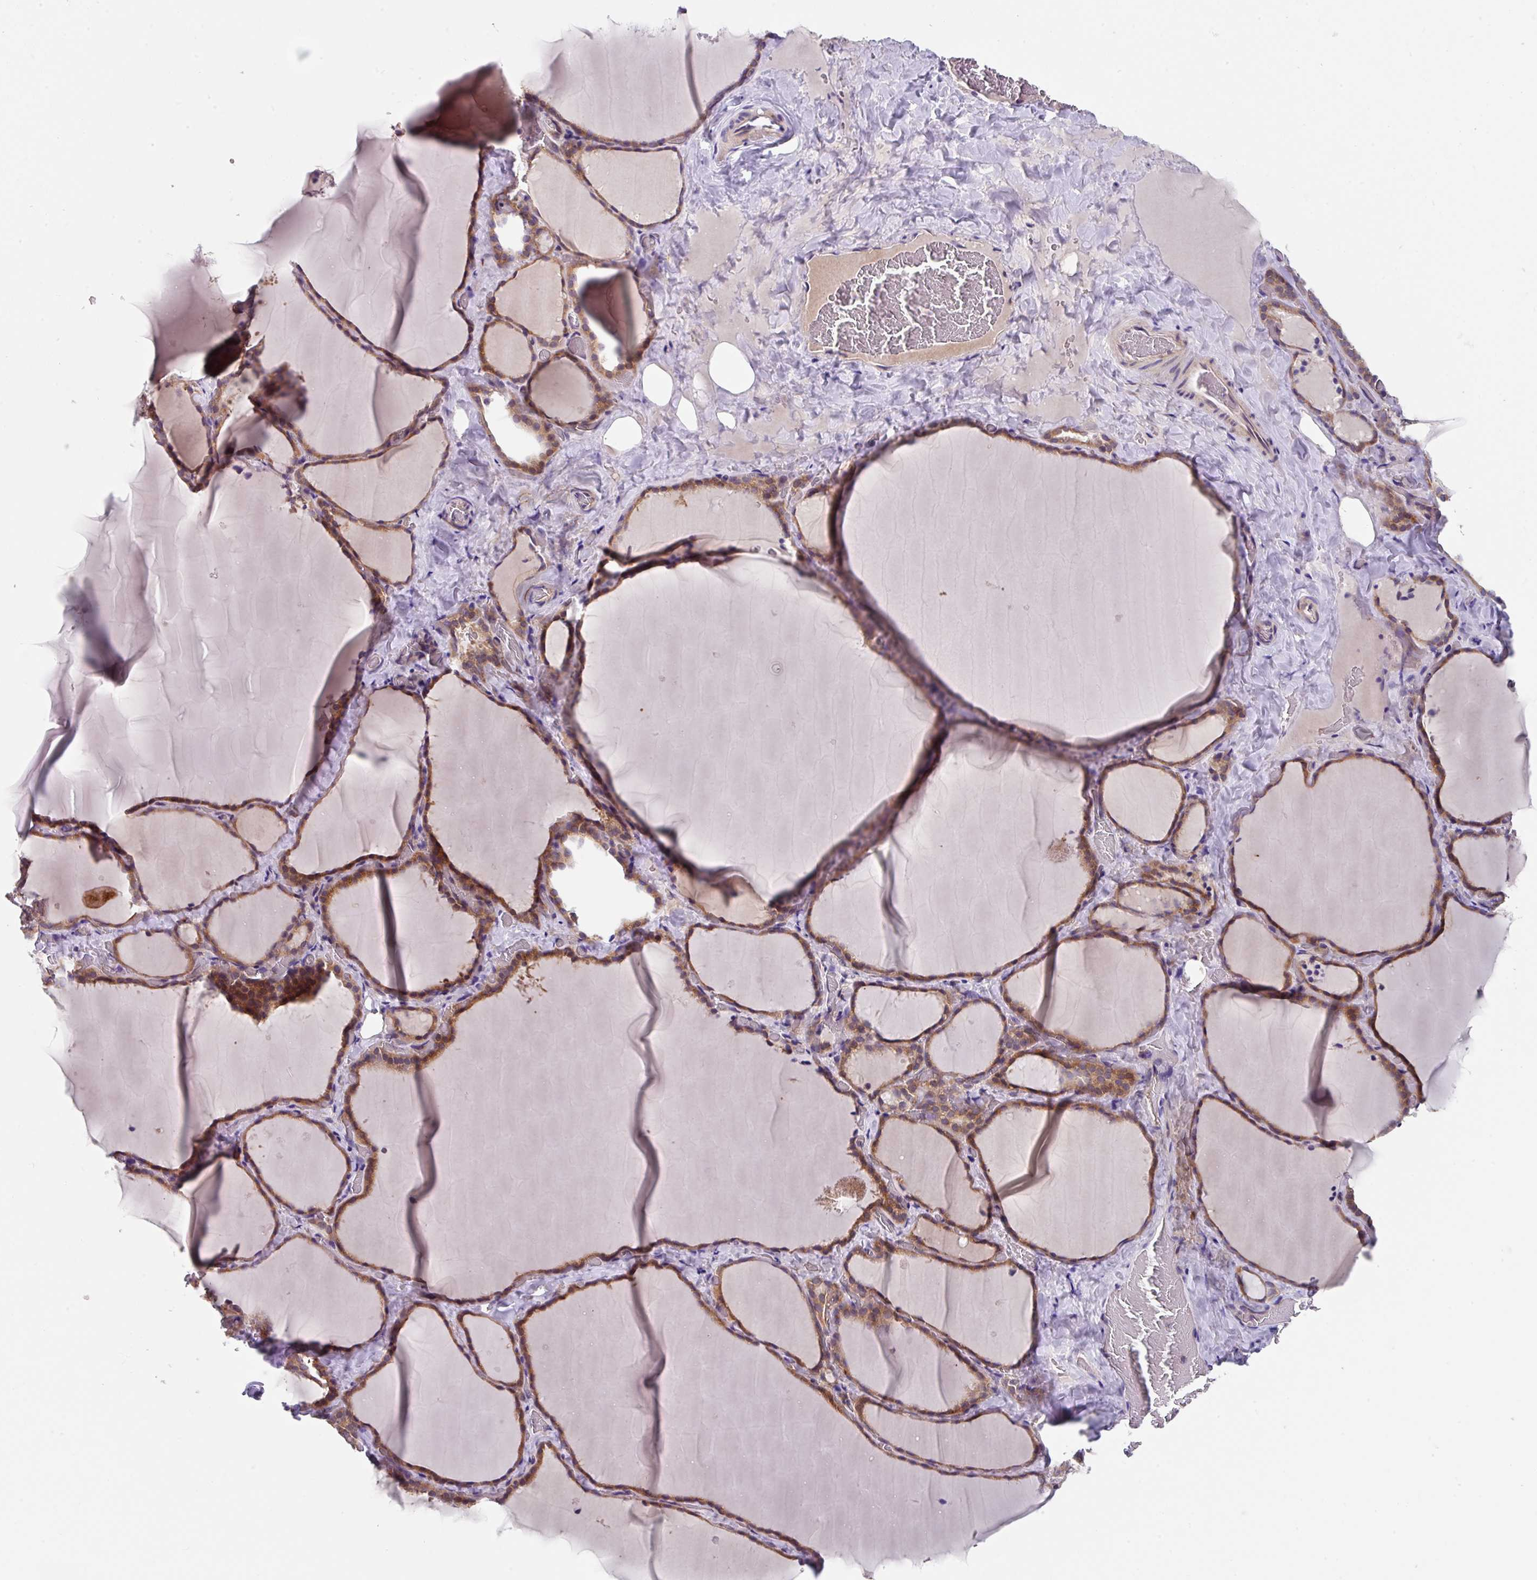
{"staining": {"intensity": "moderate", "quantity": ">75%", "location": "cytoplasmic/membranous"}, "tissue": "thyroid gland", "cell_type": "Glandular cells", "image_type": "normal", "snomed": [{"axis": "morphology", "description": "Normal tissue, NOS"}, {"axis": "topography", "description": "Thyroid gland"}], "caption": "Protein expression analysis of benign human thyroid gland reveals moderate cytoplasmic/membranous staining in approximately >75% of glandular cells. (DAB (3,3'-diaminobenzidine) = brown stain, brightfield microscopy at high magnification).", "gene": "EIF4B", "patient": {"sex": "female", "age": 22}}